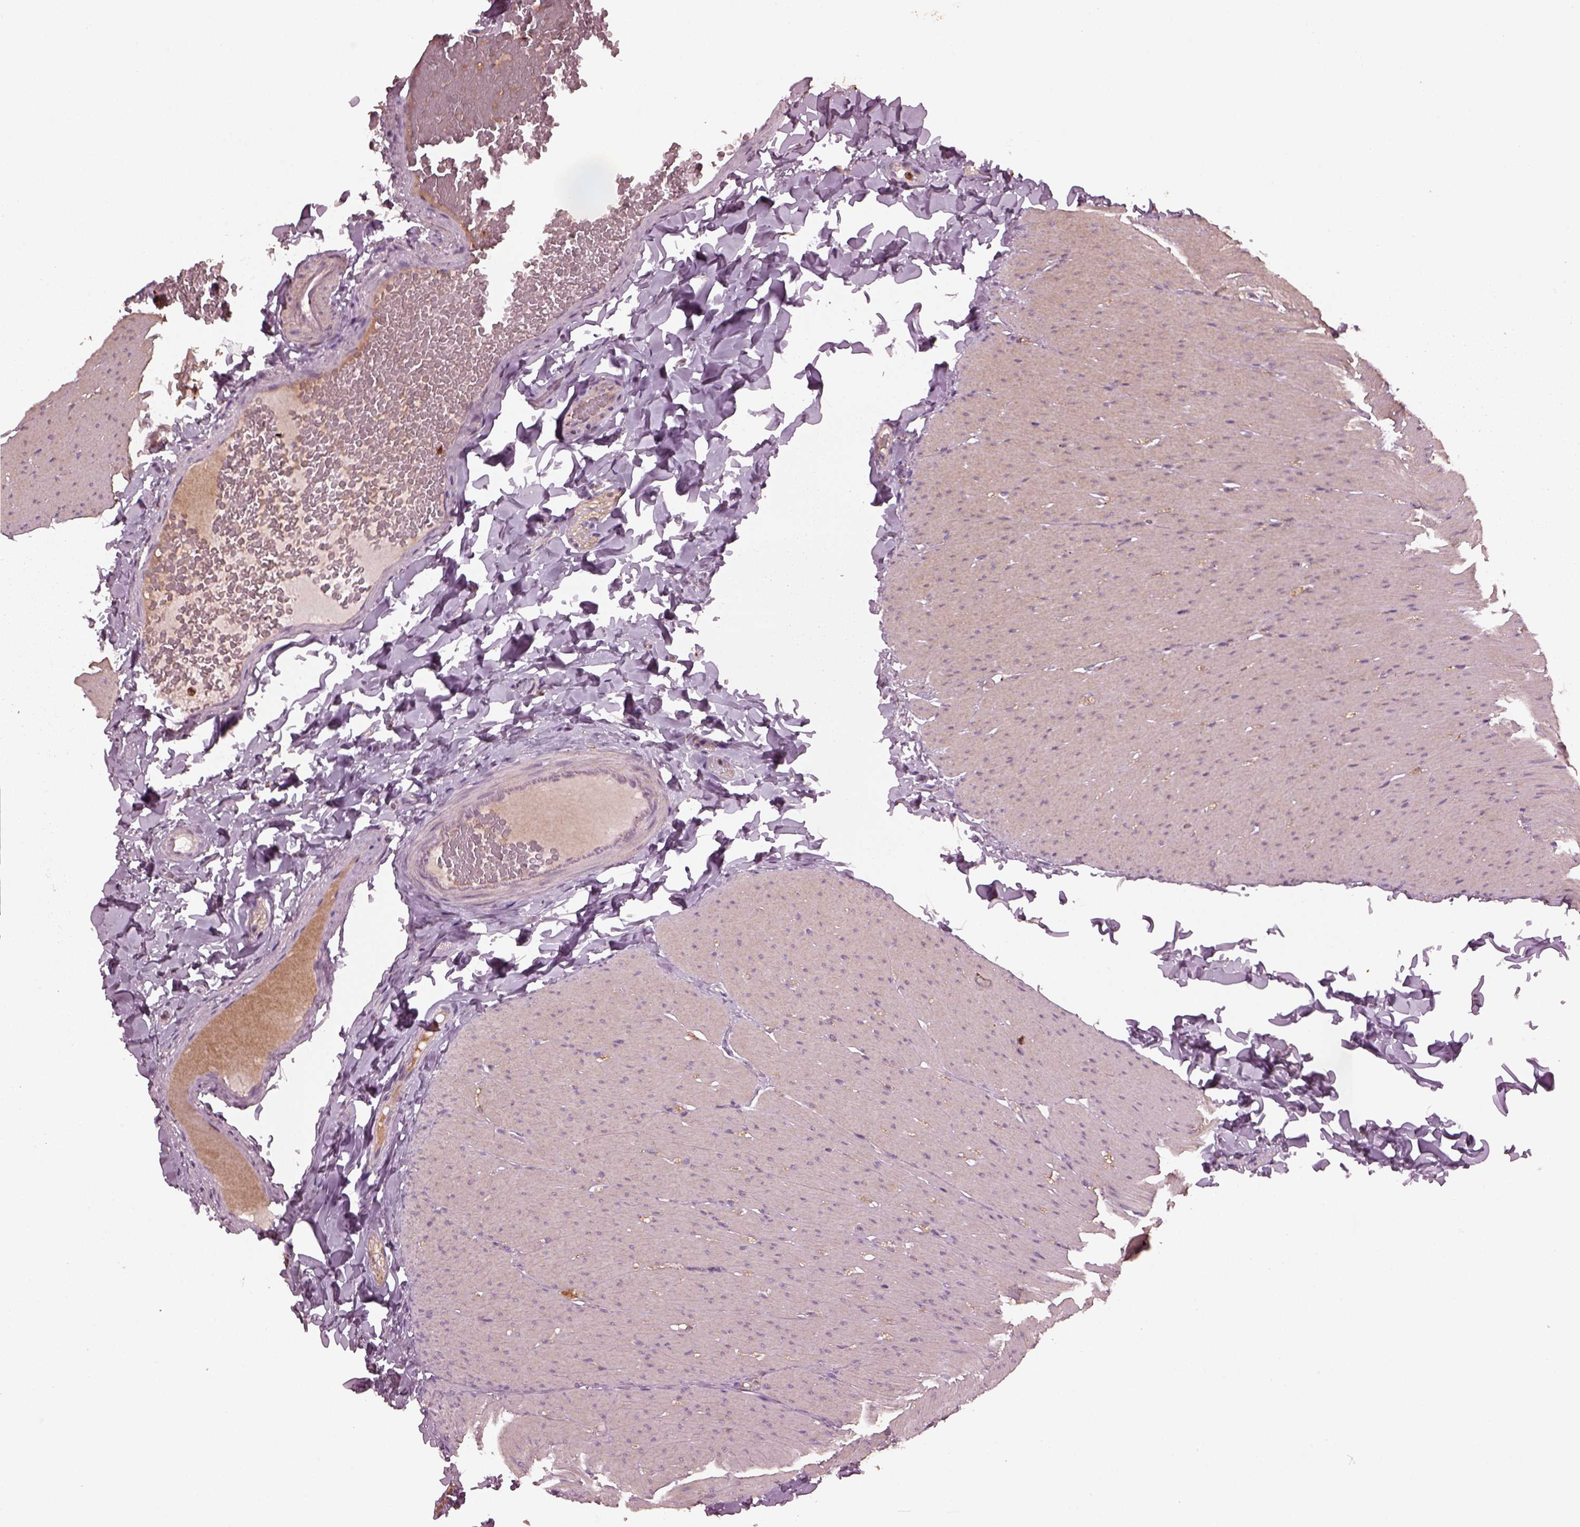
{"staining": {"intensity": "negative", "quantity": "none", "location": "none"}, "tissue": "colon", "cell_type": "Endothelial cells", "image_type": "normal", "snomed": [{"axis": "morphology", "description": "Normal tissue, NOS"}, {"axis": "topography", "description": "Colon"}], "caption": "Immunohistochemistry photomicrograph of benign colon stained for a protein (brown), which reveals no positivity in endothelial cells.", "gene": "RUFY3", "patient": {"sex": "male", "age": 47}}